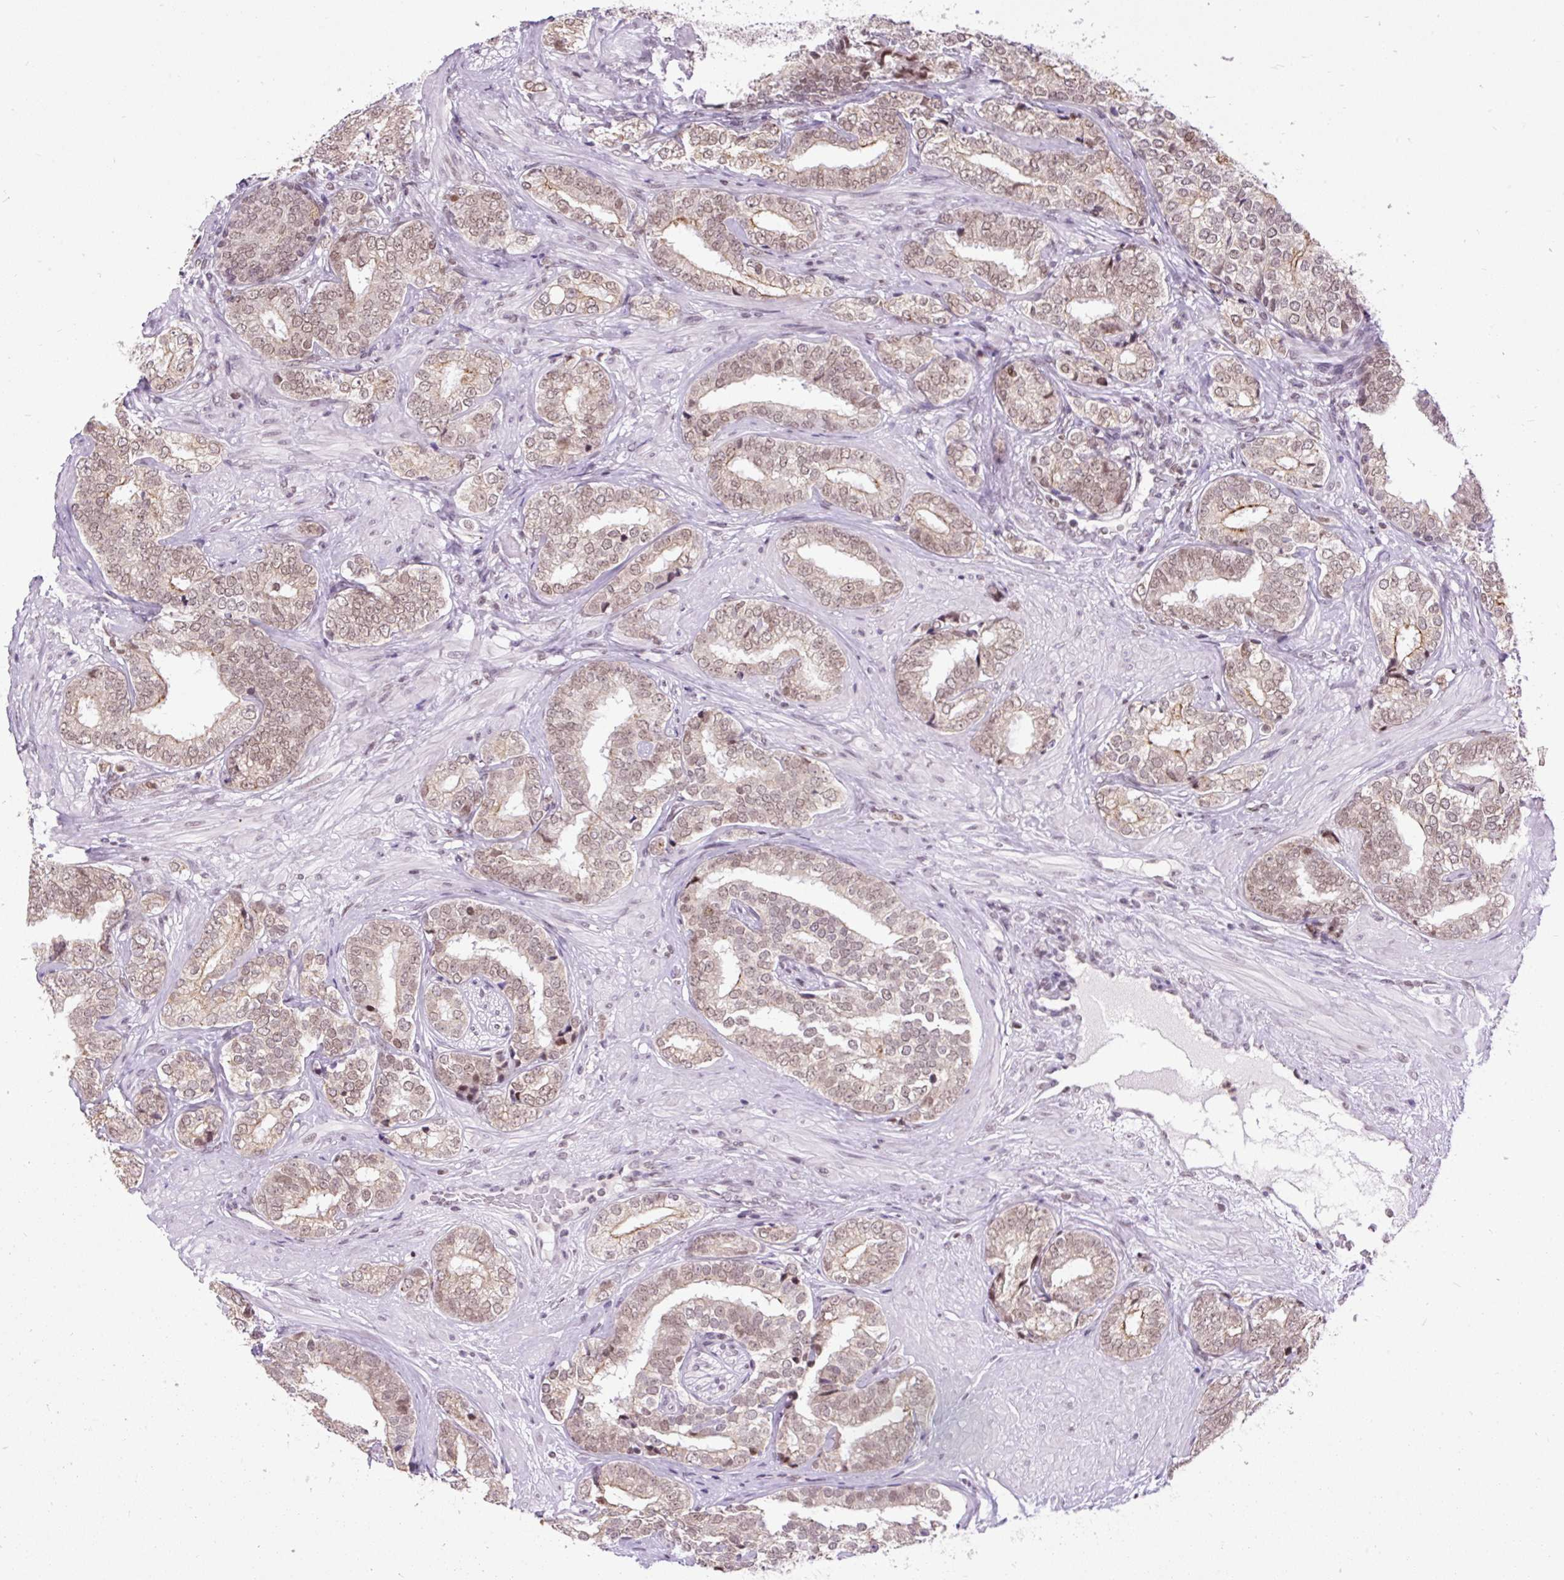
{"staining": {"intensity": "weak", "quantity": ">75%", "location": "cytoplasmic/membranous,nuclear"}, "tissue": "prostate cancer", "cell_type": "Tumor cells", "image_type": "cancer", "snomed": [{"axis": "morphology", "description": "Adenocarcinoma, High grade"}, {"axis": "topography", "description": "Prostate"}], "caption": "Immunohistochemical staining of human prostate adenocarcinoma (high-grade) shows low levels of weak cytoplasmic/membranous and nuclear staining in approximately >75% of tumor cells.", "gene": "ZNF672", "patient": {"sex": "male", "age": 72}}